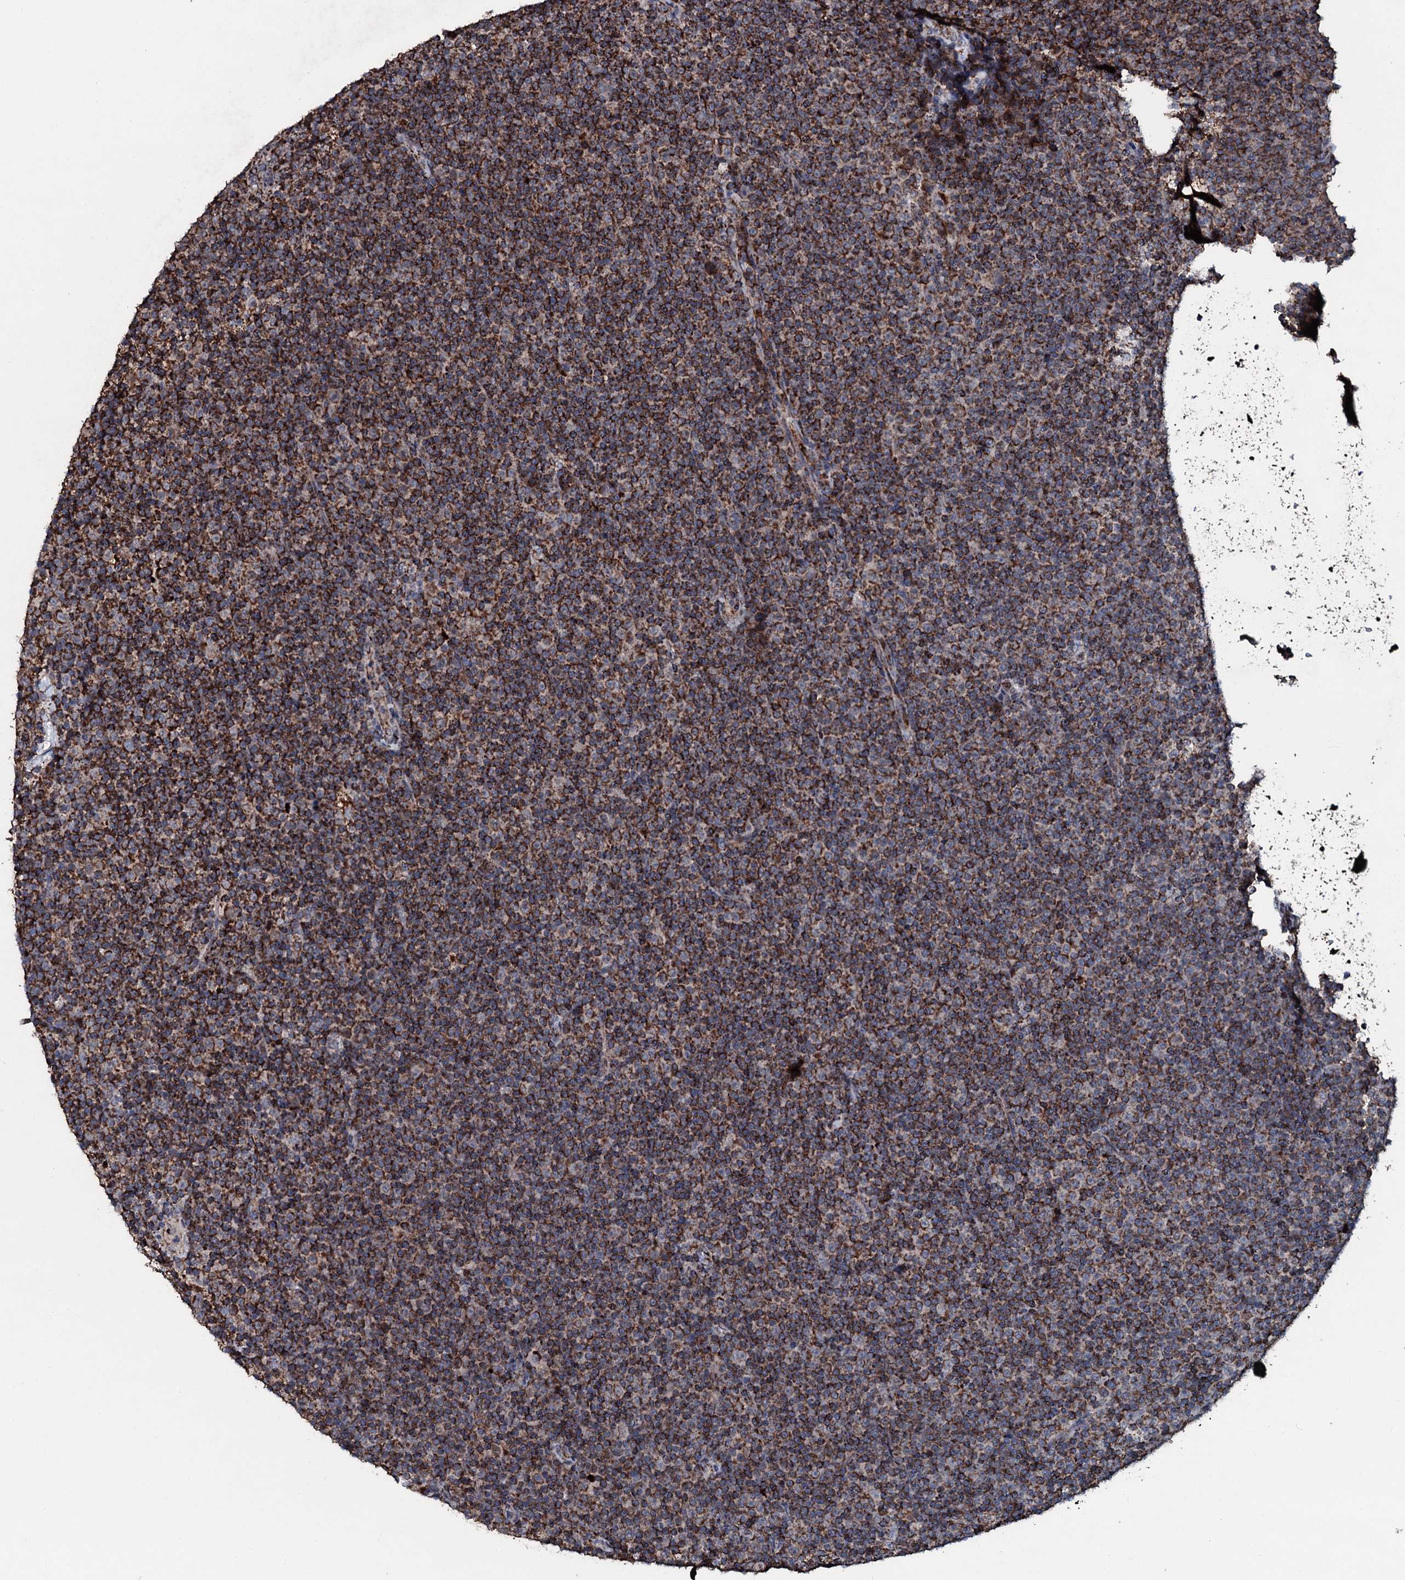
{"staining": {"intensity": "strong", "quantity": ">75%", "location": "cytoplasmic/membranous"}, "tissue": "lymphoma", "cell_type": "Tumor cells", "image_type": "cancer", "snomed": [{"axis": "morphology", "description": "Malignant lymphoma, non-Hodgkin's type, Low grade"}, {"axis": "topography", "description": "Lymph node"}], "caption": "Immunohistochemical staining of low-grade malignant lymphoma, non-Hodgkin's type exhibits high levels of strong cytoplasmic/membranous protein expression in about >75% of tumor cells.", "gene": "DYNC2I2", "patient": {"sex": "female", "age": 67}}